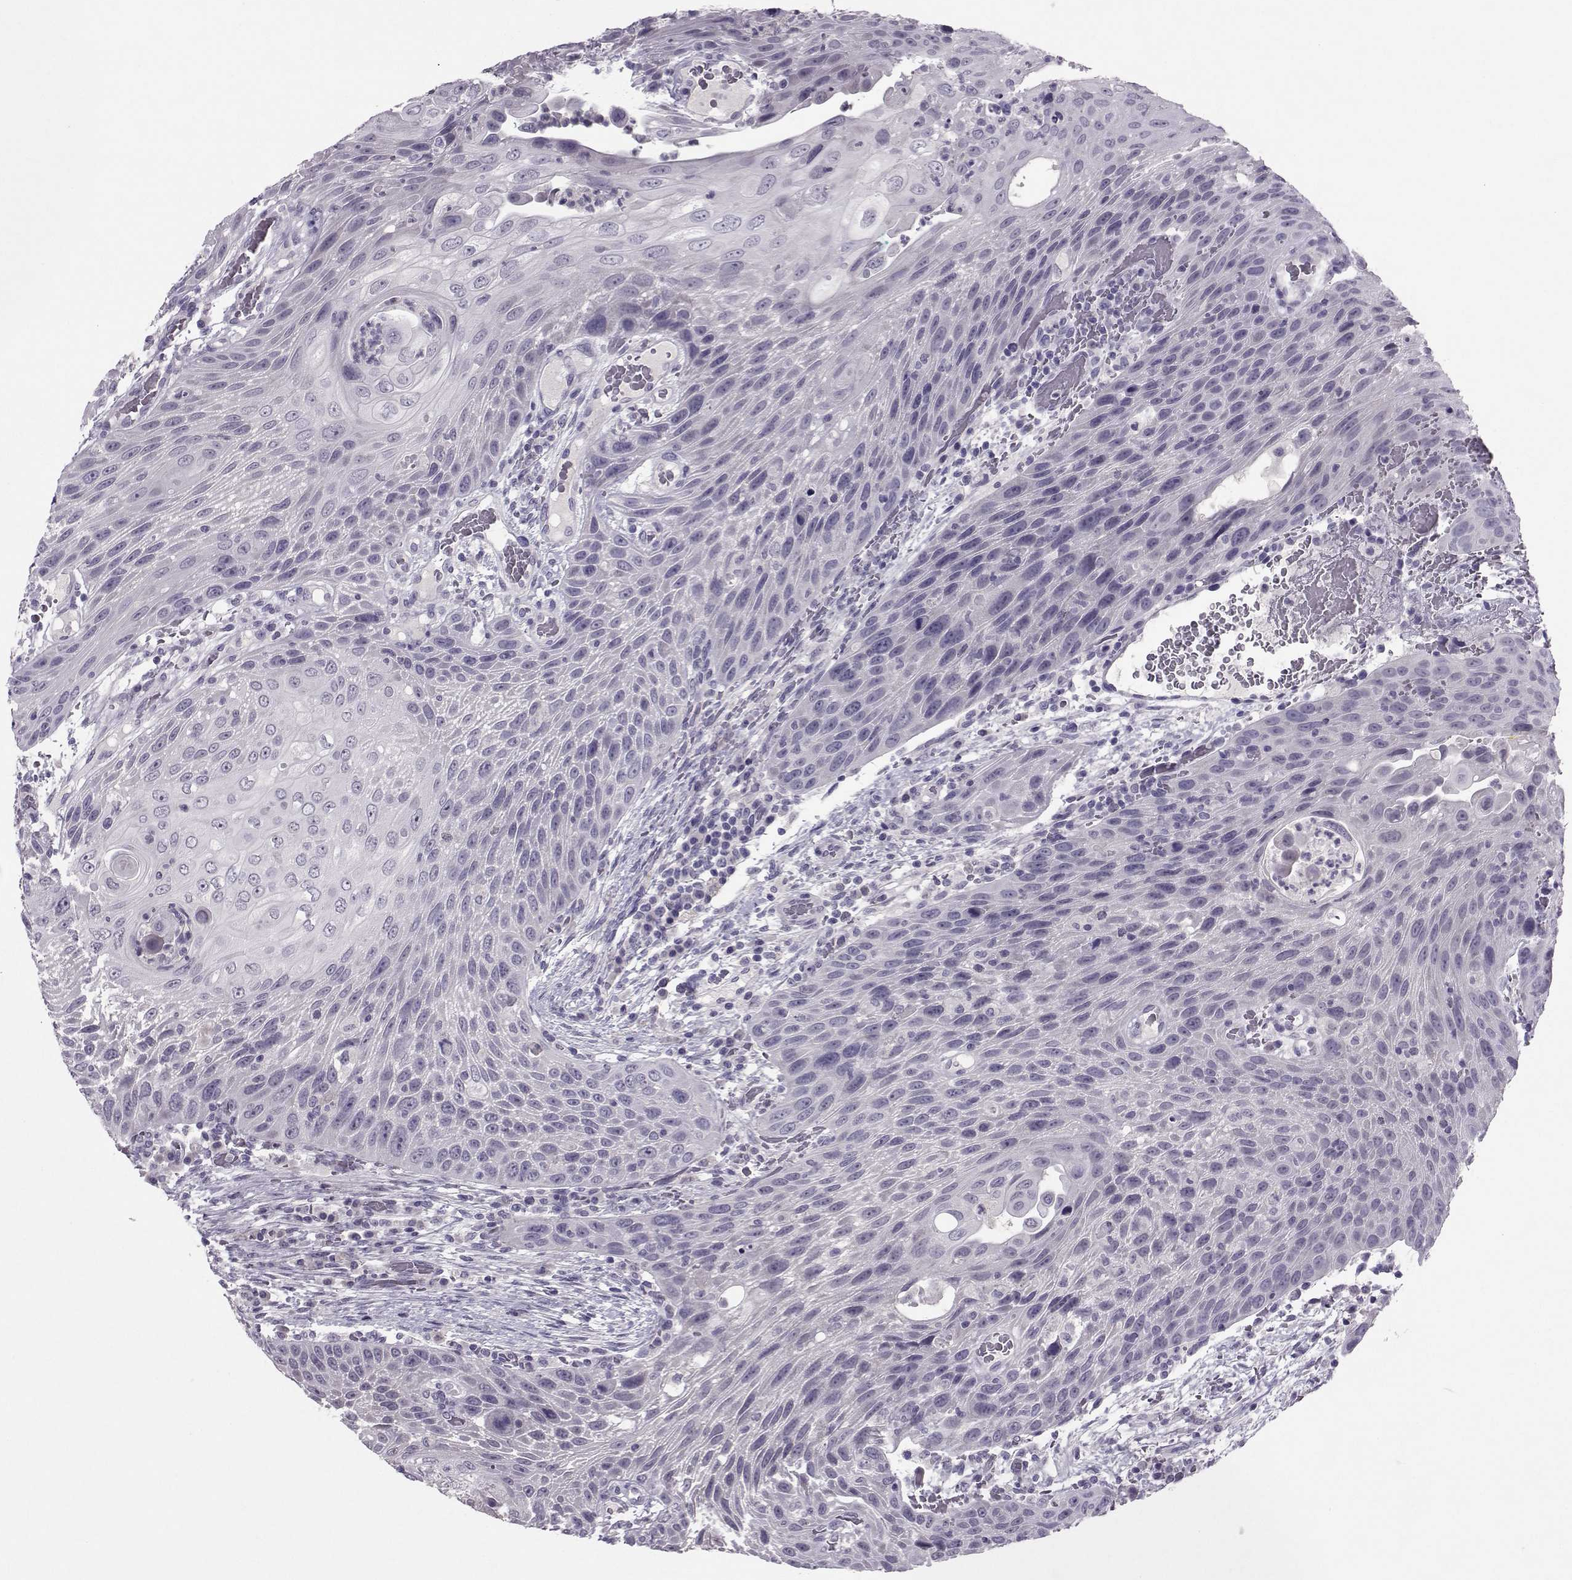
{"staining": {"intensity": "negative", "quantity": "none", "location": "none"}, "tissue": "head and neck cancer", "cell_type": "Tumor cells", "image_type": "cancer", "snomed": [{"axis": "morphology", "description": "Squamous cell carcinoma, NOS"}, {"axis": "topography", "description": "Head-Neck"}], "caption": "Tumor cells are negative for brown protein staining in head and neck cancer (squamous cell carcinoma). (Brightfield microscopy of DAB (3,3'-diaminobenzidine) IHC at high magnification).", "gene": "ASRGL1", "patient": {"sex": "male", "age": 69}}